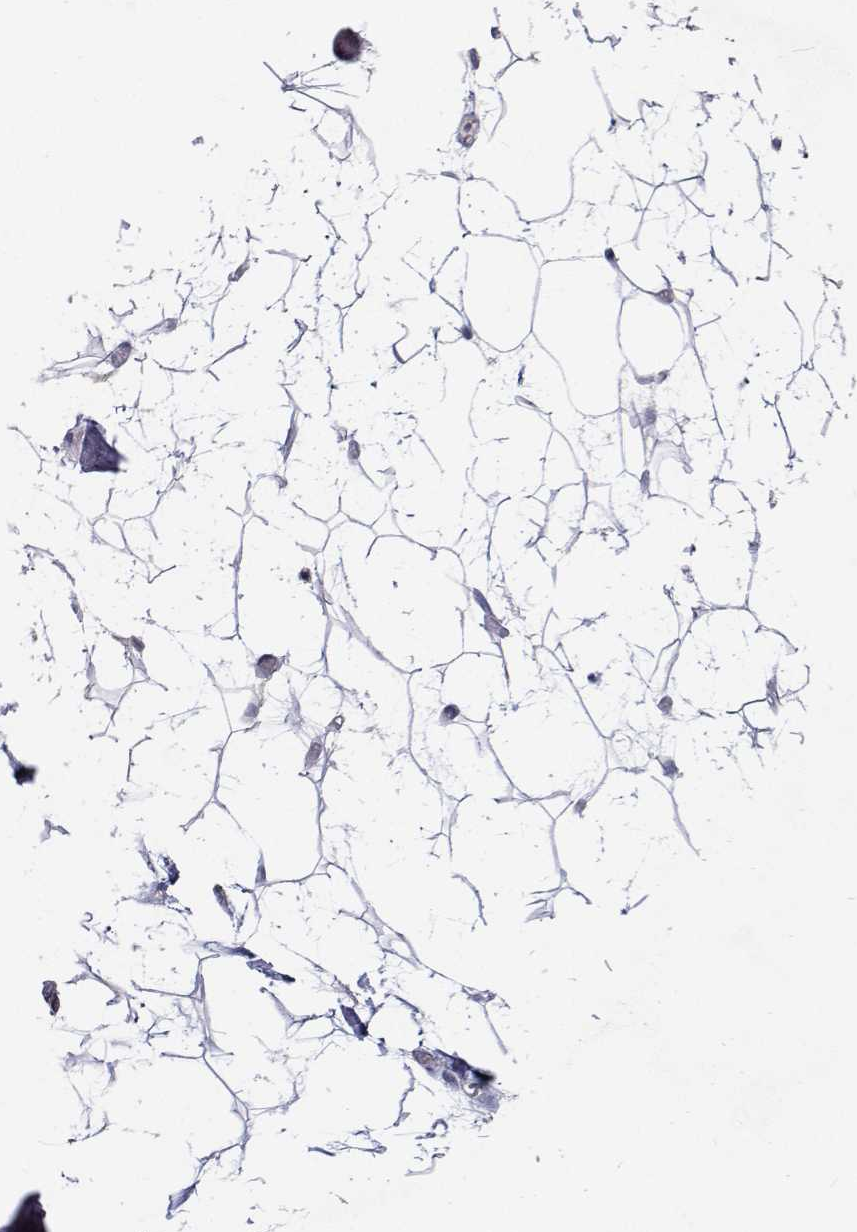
{"staining": {"intensity": "negative", "quantity": "none", "location": "none"}, "tissue": "adipose tissue", "cell_type": "Adipocytes", "image_type": "normal", "snomed": [{"axis": "morphology", "description": "Normal tissue, NOS"}, {"axis": "topography", "description": "Anal"}, {"axis": "topography", "description": "Peripheral nerve tissue"}], "caption": "A micrograph of adipose tissue stained for a protein reveals no brown staining in adipocytes.", "gene": "MYPN", "patient": {"sex": "male", "age": 78}}